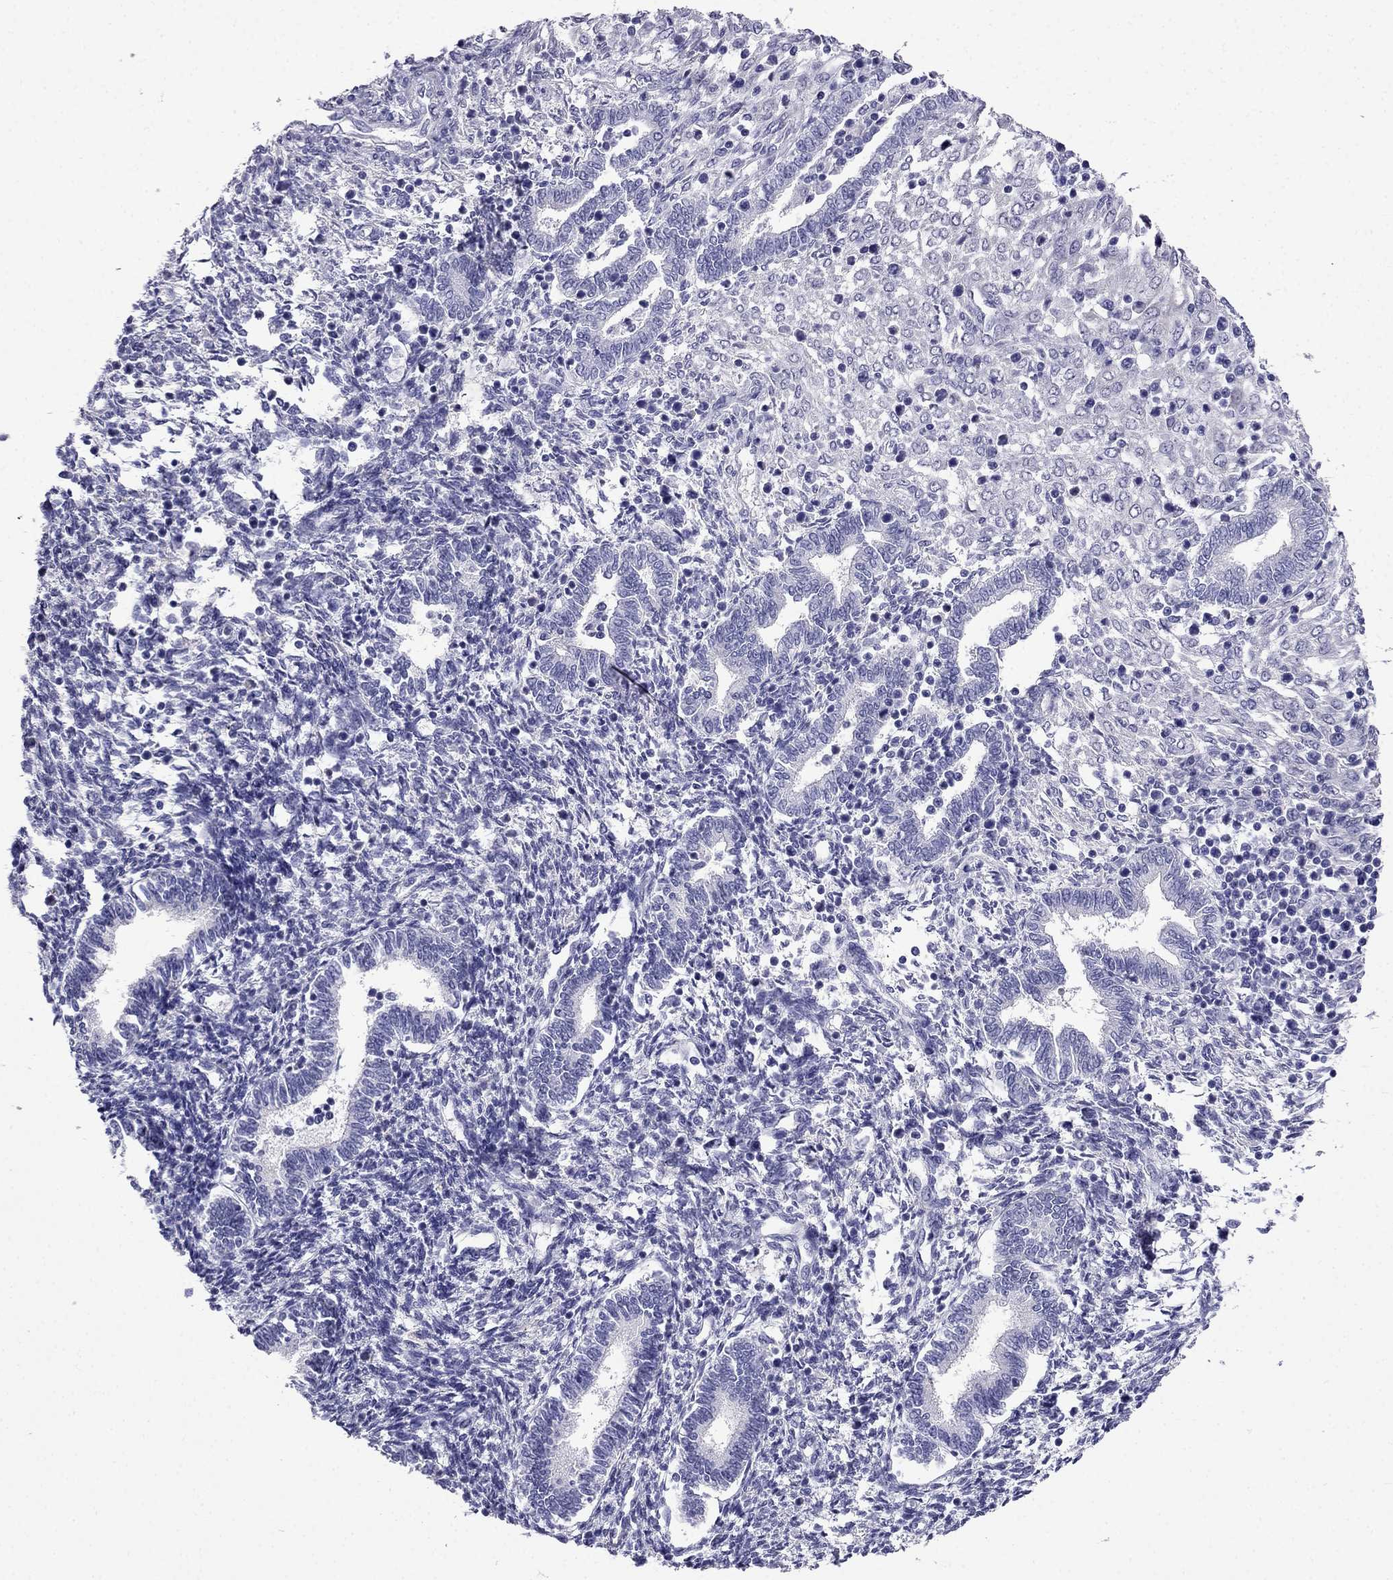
{"staining": {"intensity": "negative", "quantity": "none", "location": "none"}, "tissue": "endometrium", "cell_type": "Cells in endometrial stroma", "image_type": "normal", "snomed": [{"axis": "morphology", "description": "Normal tissue, NOS"}, {"axis": "topography", "description": "Endometrium"}], "caption": "Immunohistochemistry histopathology image of unremarkable endometrium stained for a protein (brown), which exhibits no expression in cells in endometrial stroma.", "gene": "SCNN1D", "patient": {"sex": "female", "age": 42}}